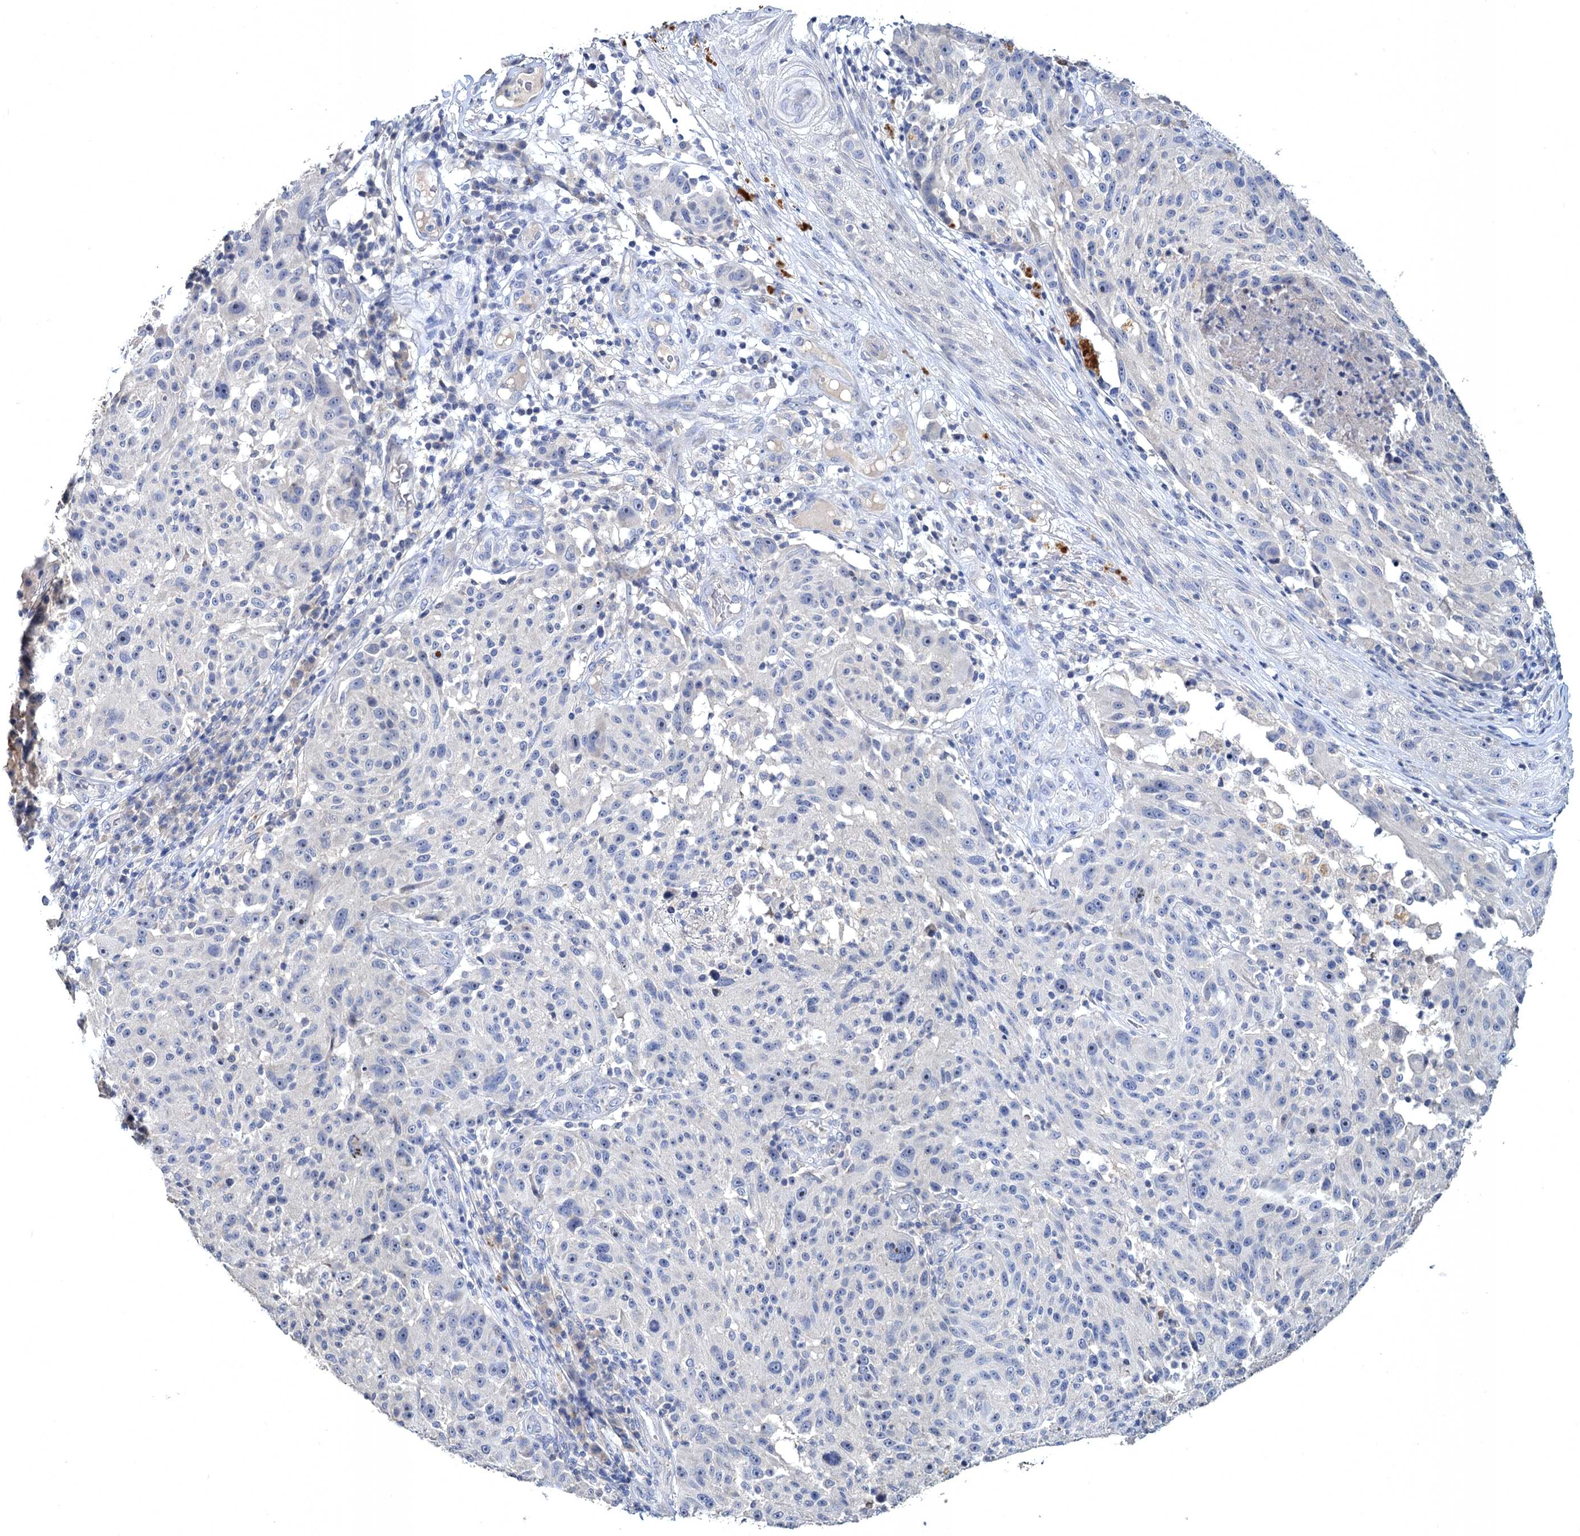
{"staining": {"intensity": "negative", "quantity": "none", "location": "none"}, "tissue": "melanoma", "cell_type": "Tumor cells", "image_type": "cancer", "snomed": [{"axis": "morphology", "description": "Malignant melanoma, NOS"}, {"axis": "topography", "description": "Skin"}], "caption": "The immunohistochemistry (IHC) micrograph has no significant staining in tumor cells of melanoma tissue.", "gene": "ATP9A", "patient": {"sex": "male", "age": 53}}